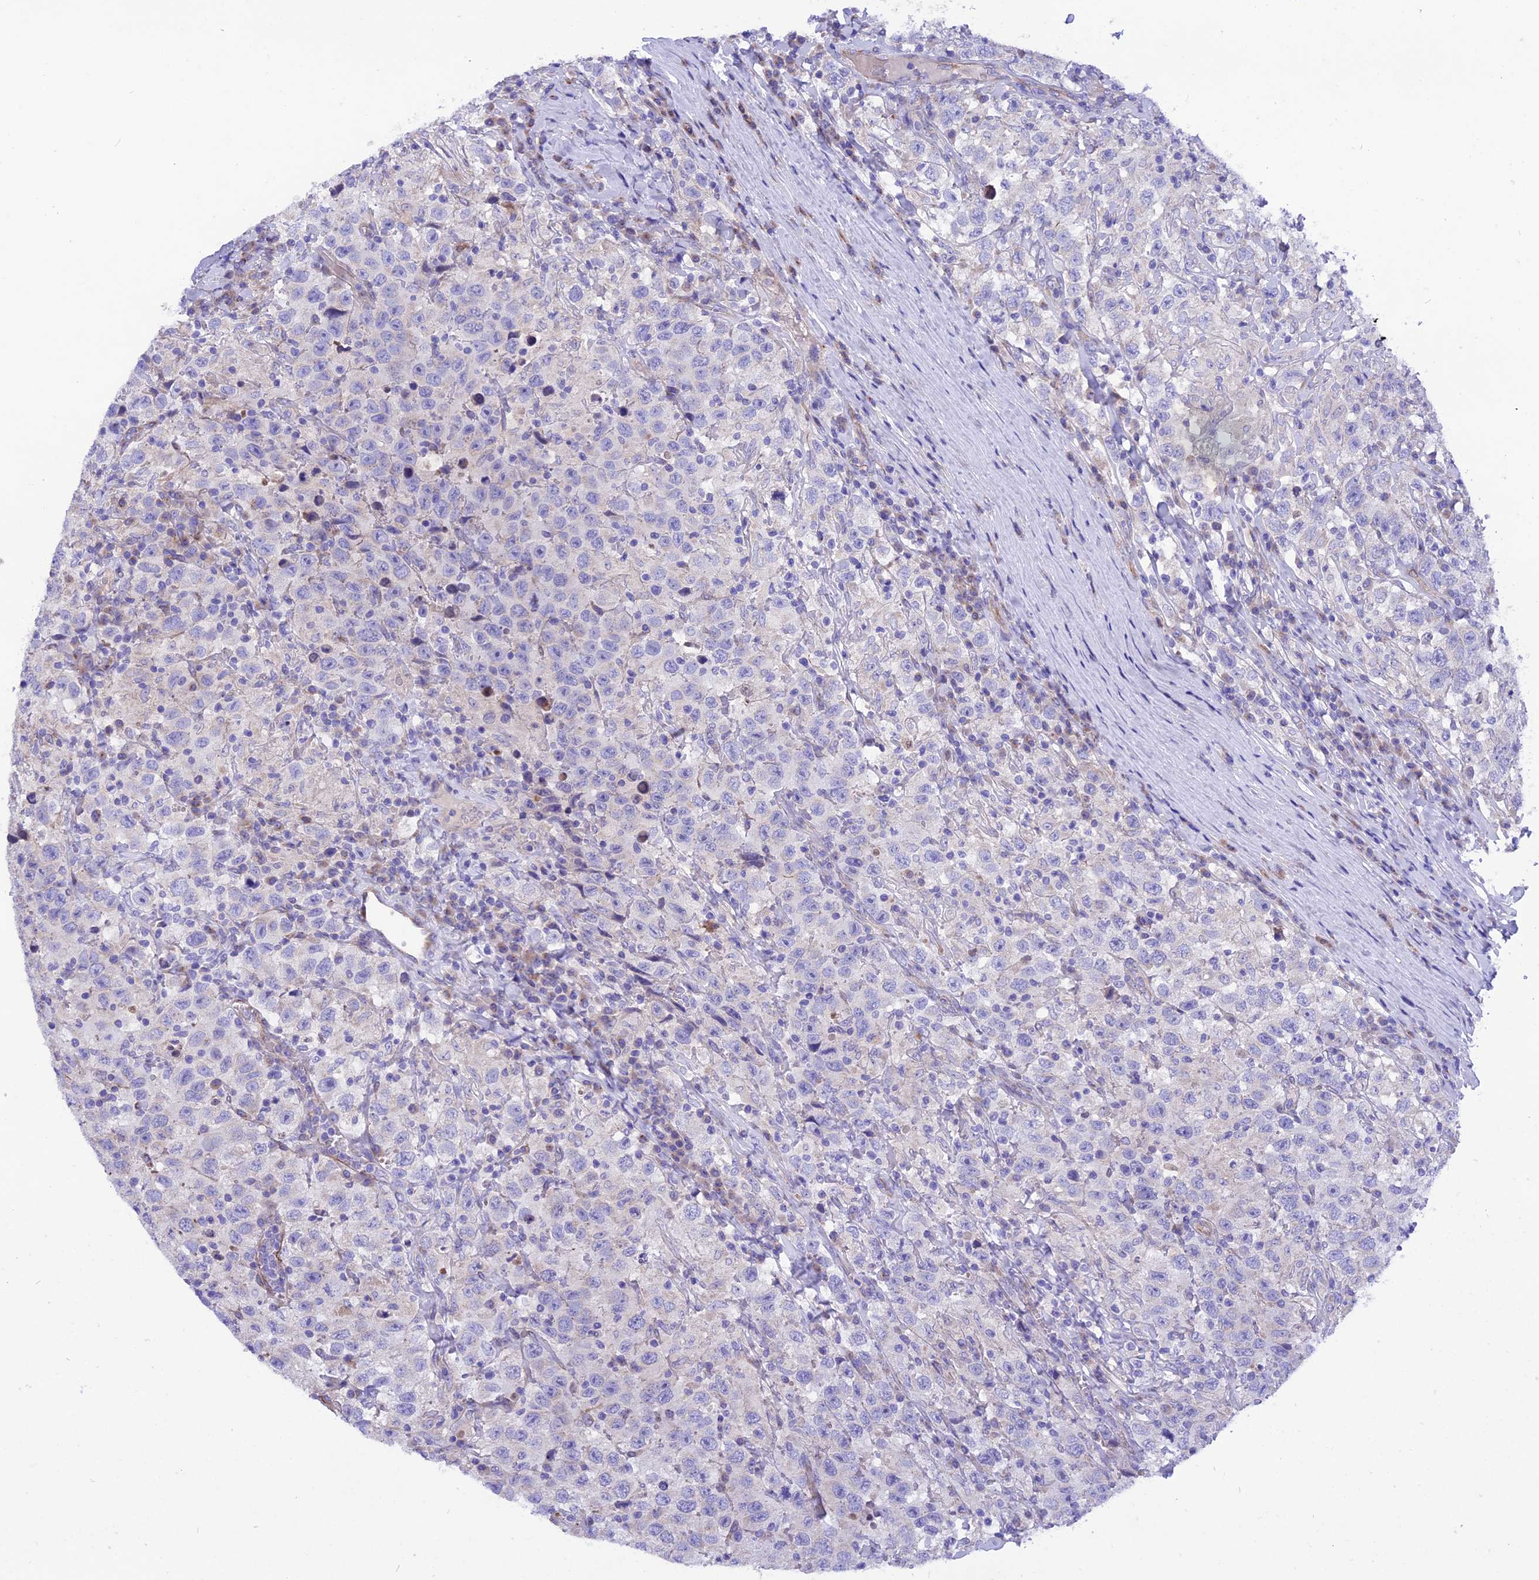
{"staining": {"intensity": "negative", "quantity": "none", "location": "none"}, "tissue": "testis cancer", "cell_type": "Tumor cells", "image_type": "cancer", "snomed": [{"axis": "morphology", "description": "Seminoma, NOS"}, {"axis": "topography", "description": "Testis"}], "caption": "Tumor cells show no significant protein staining in seminoma (testis).", "gene": "TMEM138", "patient": {"sex": "male", "age": 41}}